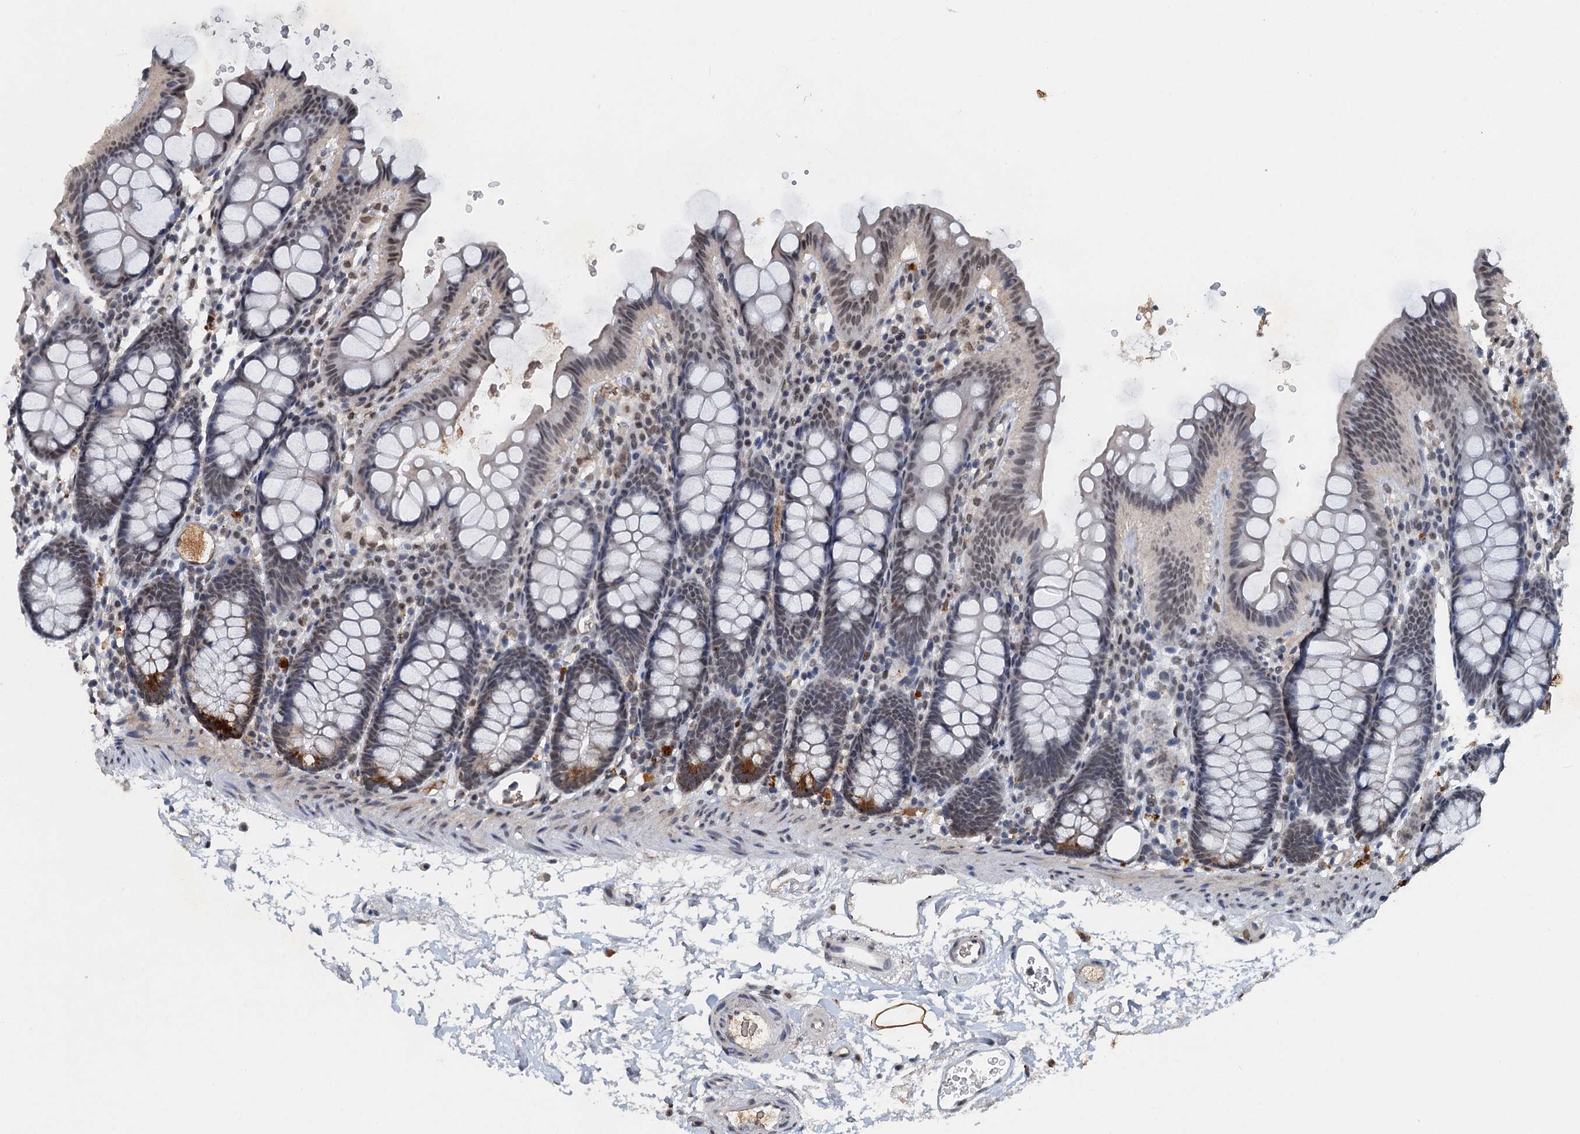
{"staining": {"intensity": "negative", "quantity": "none", "location": "none"}, "tissue": "colon", "cell_type": "Endothelial cells", "image_type": "normal", "snomed": [{"axis": "morphology", "description": "Normal tissue, NOS"}, {"axis": "topography", "description": "Colon"}], "caption": "This is a histopathology image of immunohistochemistry staining of benign colon, which shows no expression in endothelial cells.", "gene": "CSTF3", "patient": {"sex": "male", "age": 75}}